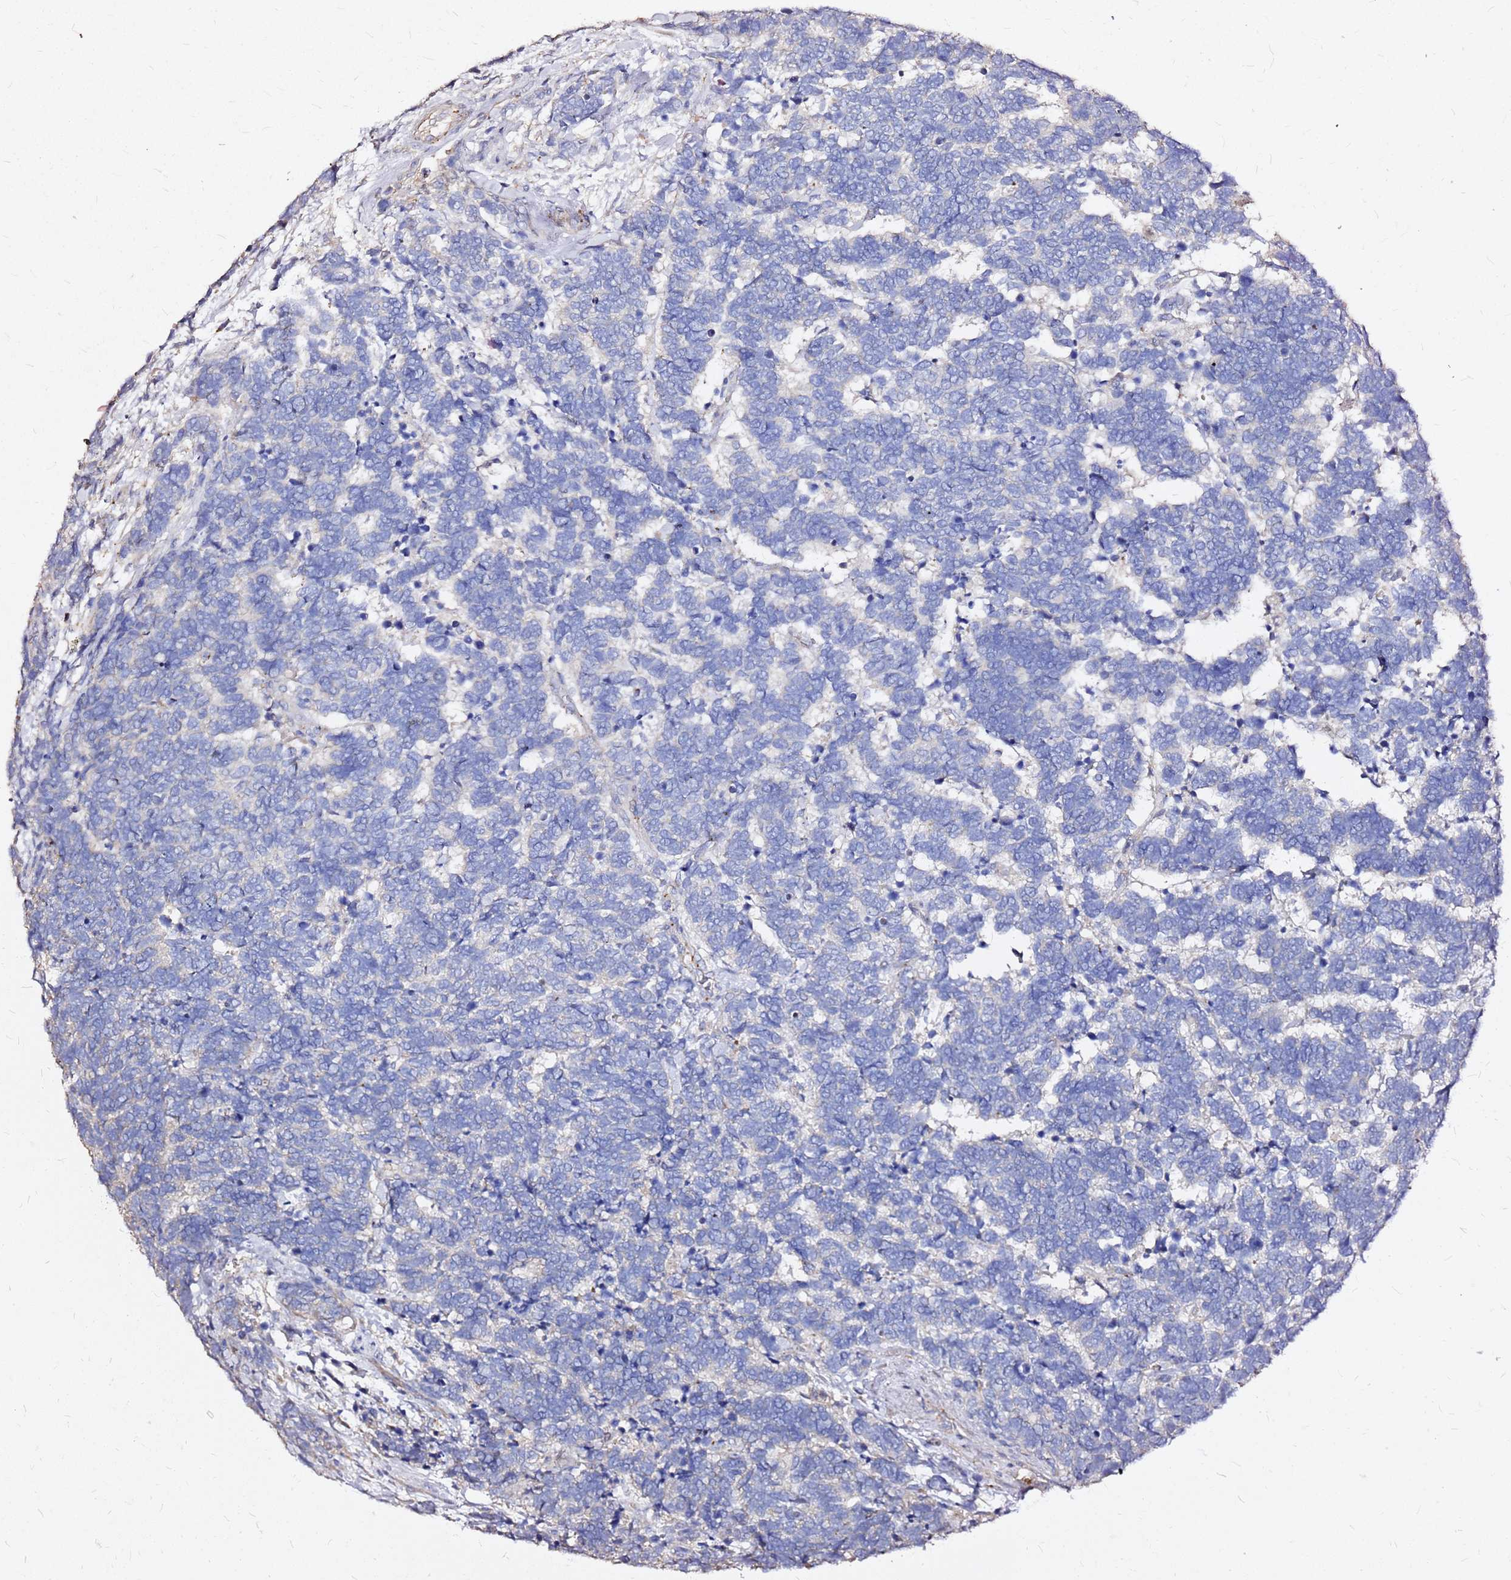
{"staining": {"intensity": "negative", "quantity": "none", "location": "none"}, "tissue": "carcinoid", "cell_type": "Tumor cells", "image_type": "cancer", "snomed": [{"axis": "morphology", "description": "Carcinoma, NOS"}, {"axis": "morphology", "description": "Carcinoid, malignant, NOS"}, {"axis": "topography", "description": "Urinary bladder"}], "caption": "Tumor cells show no significant expression in carcinoid. (Brightfield microscopy of DAB IHC at high magnification).", "gene": "EXD3", "patient": {"sex": "male", "age": 57}}